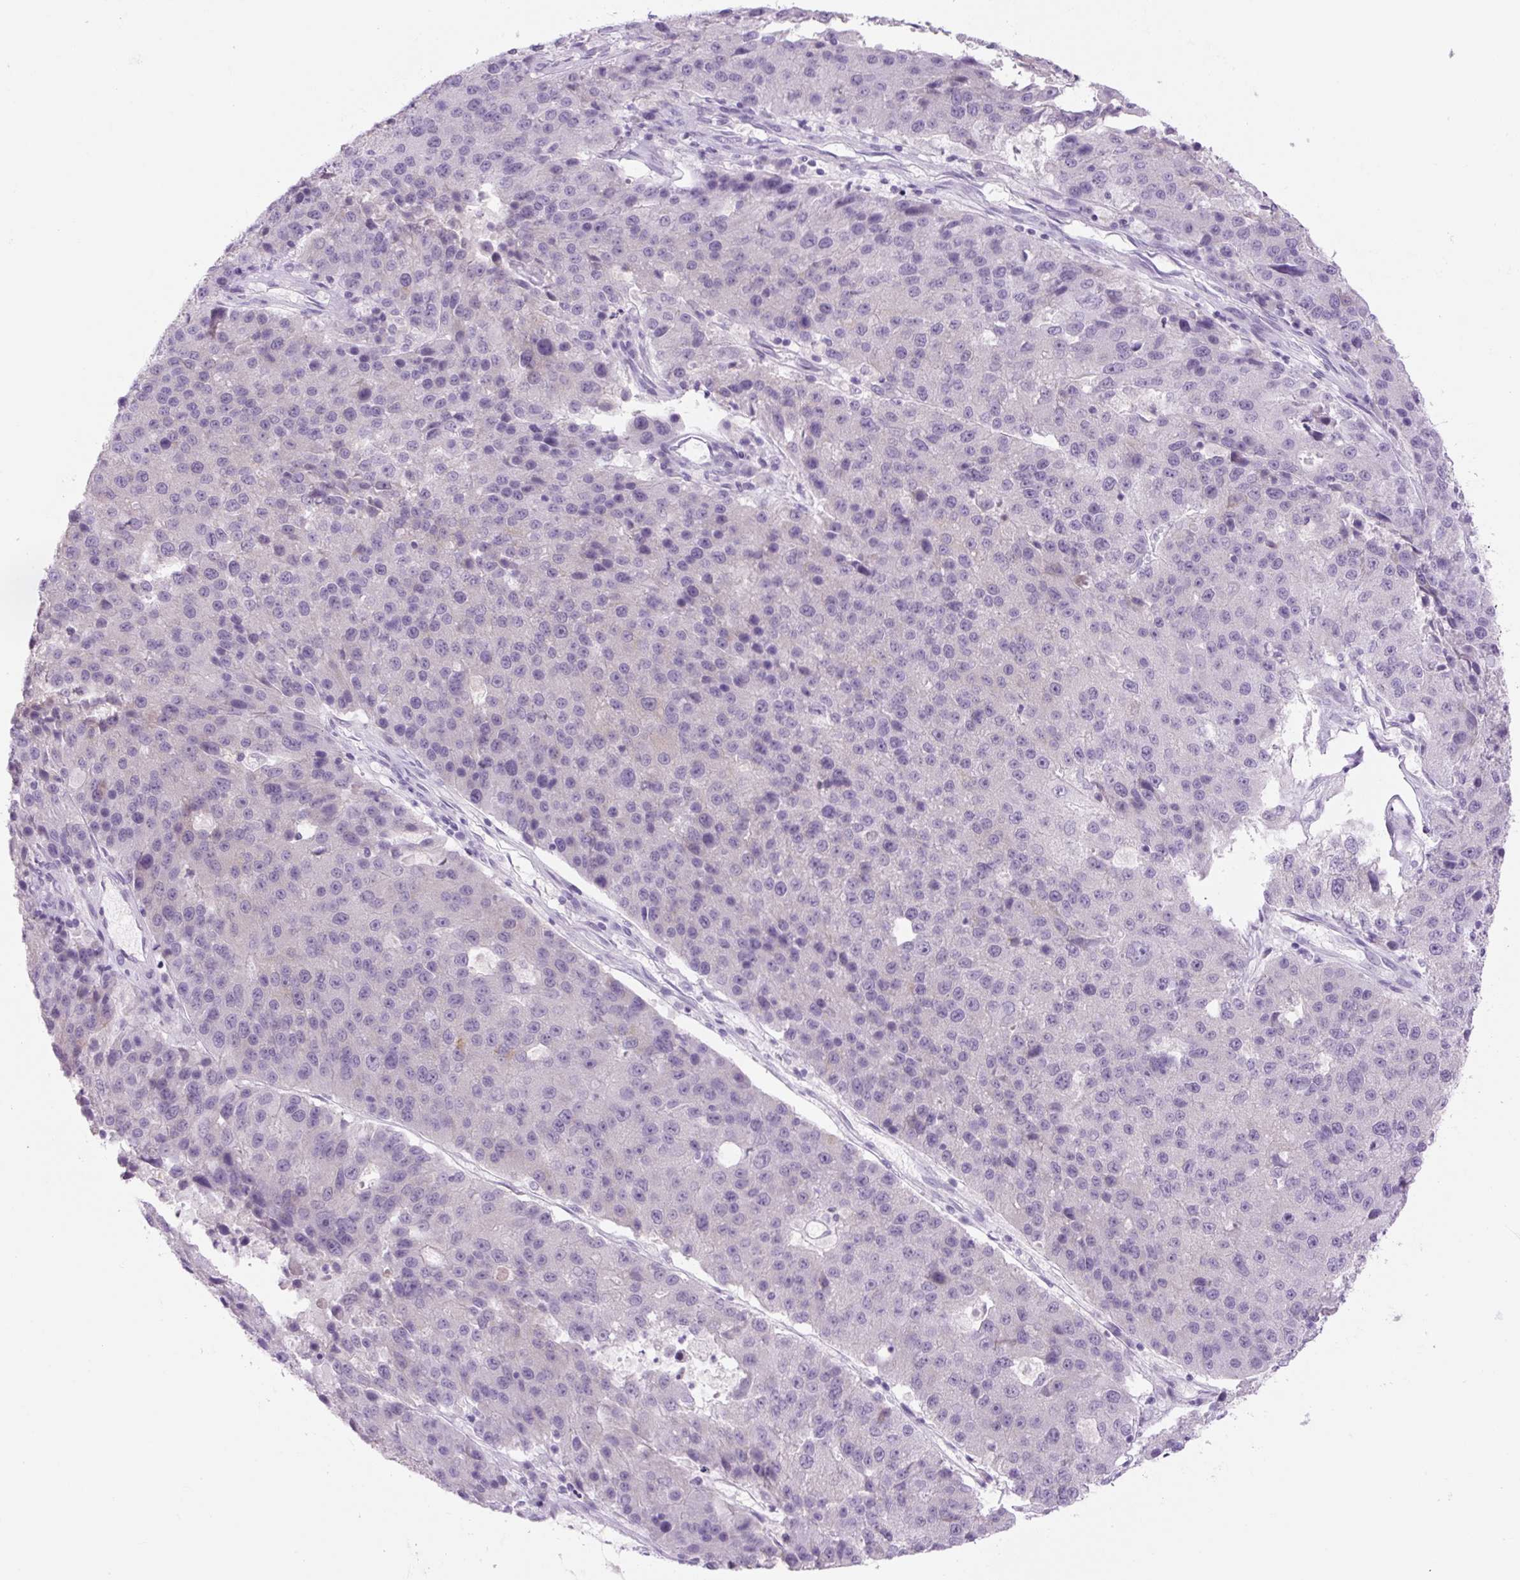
{"staining": {"intensity": "negative", "quantity": "none", "location": "none"}, "tissue": "stomach cancer", "cell_type": "Tumor cells", "image_type": "cancer", "snomed": [{"axis": "morphology", "description": "Adenocarcinoma, NOS"}, {"axis": "topography", "description": "Stomach"}], "caption": "The immunohistochemistry photomicrograph has no significant expression in tumor cells of stomach cancer tissue.", "gene": "COL9A2", "patient": {"sex": "male", "age": 71}}